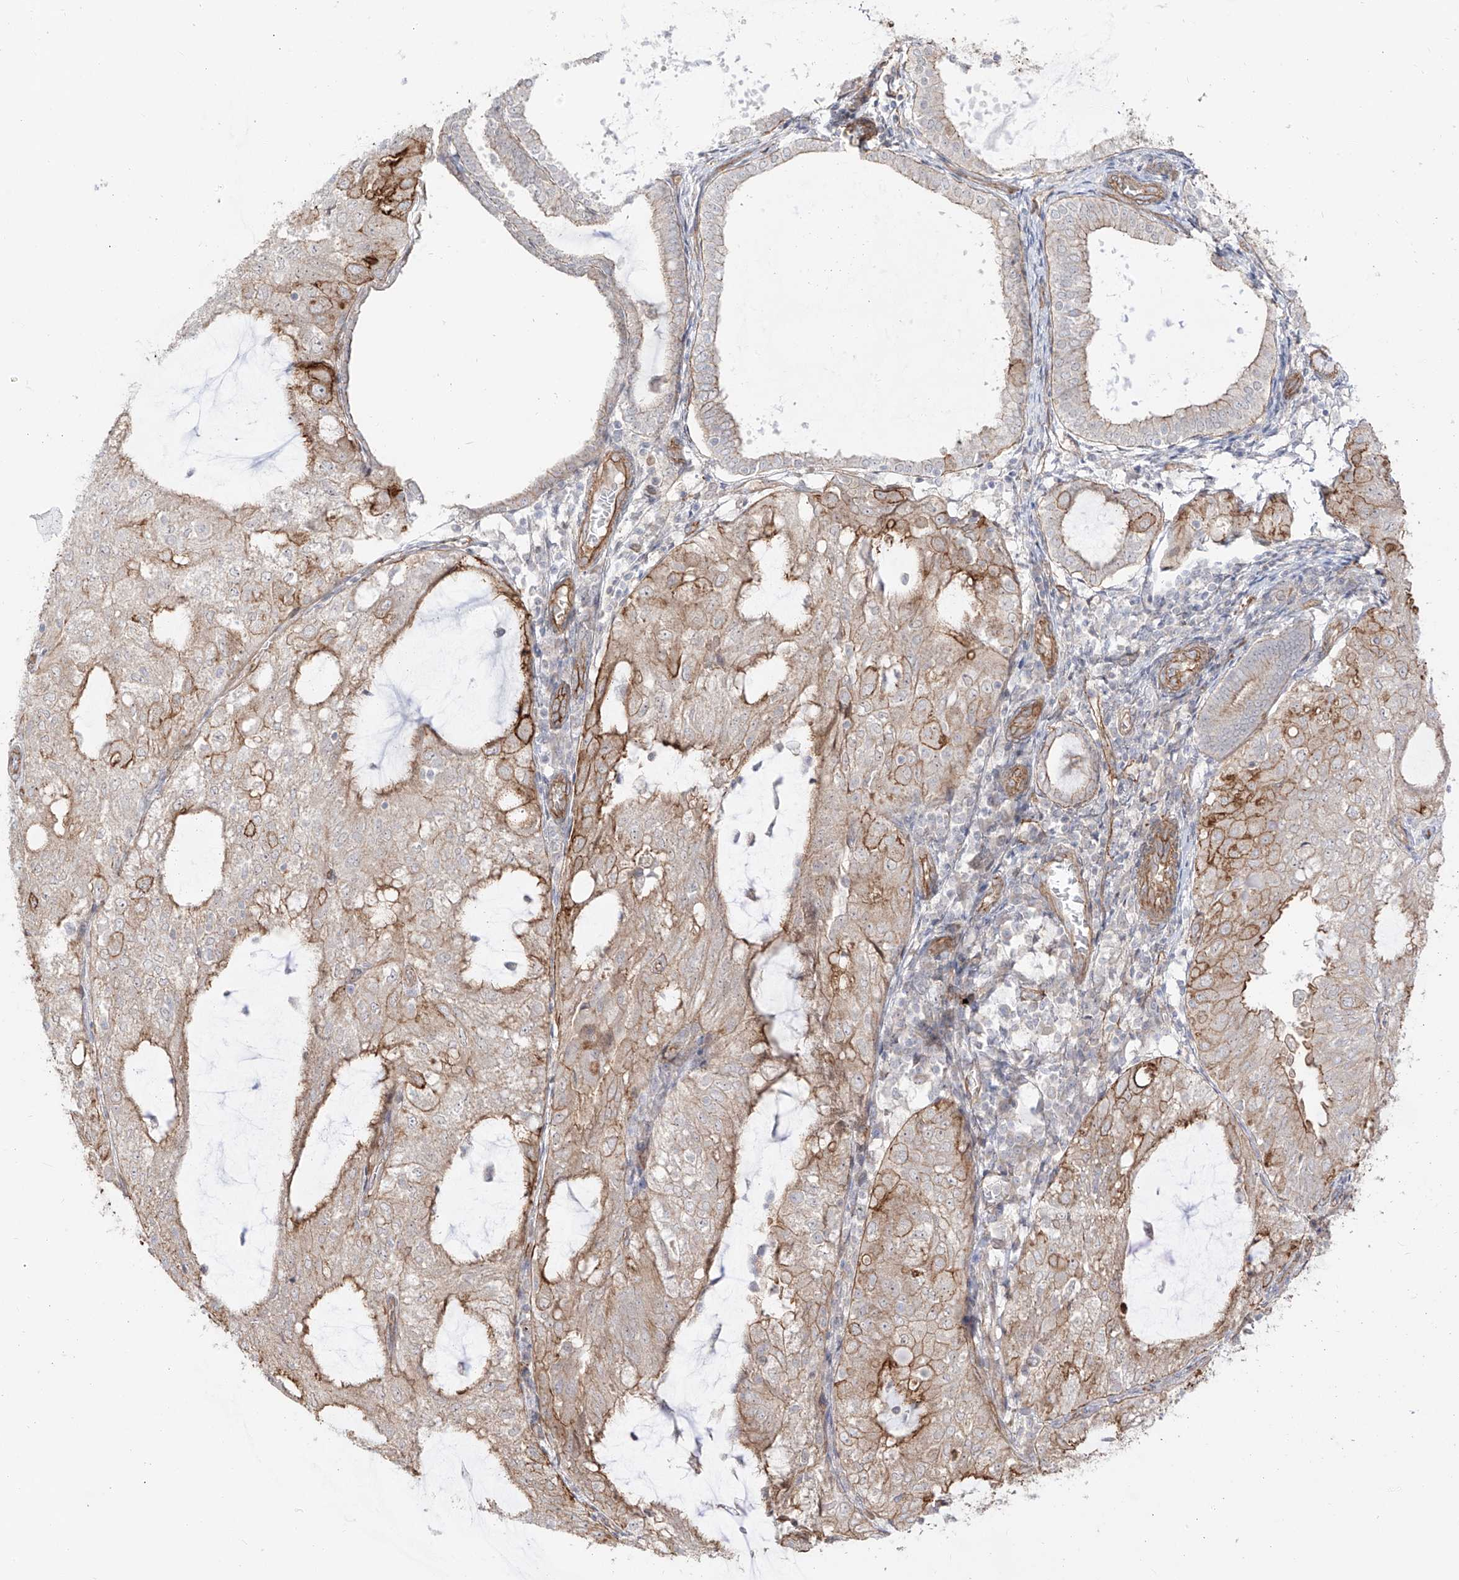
{"staining": {"intensity": "moderate", "quantity": "<25%", "location": "cytoplasmic/membranous"}, "tissue": "endometrial cancer", "cell_type": "Tumor cells", "image_type": "cancer", "snomed": [{"axis": "morphology", "description": "Adenocarcinoma, NOS"}, {"axis": "topography", "description": "Endometrium"}], "caption": "Endometrial adenocarcinoma tissue exhibits moderate cytoplasmic/membranous staining in about <25% of tumor cells Nuclei are stained in blue.", "gene": "ZNF180", "patient": {"sex": "female", "age": 81}}